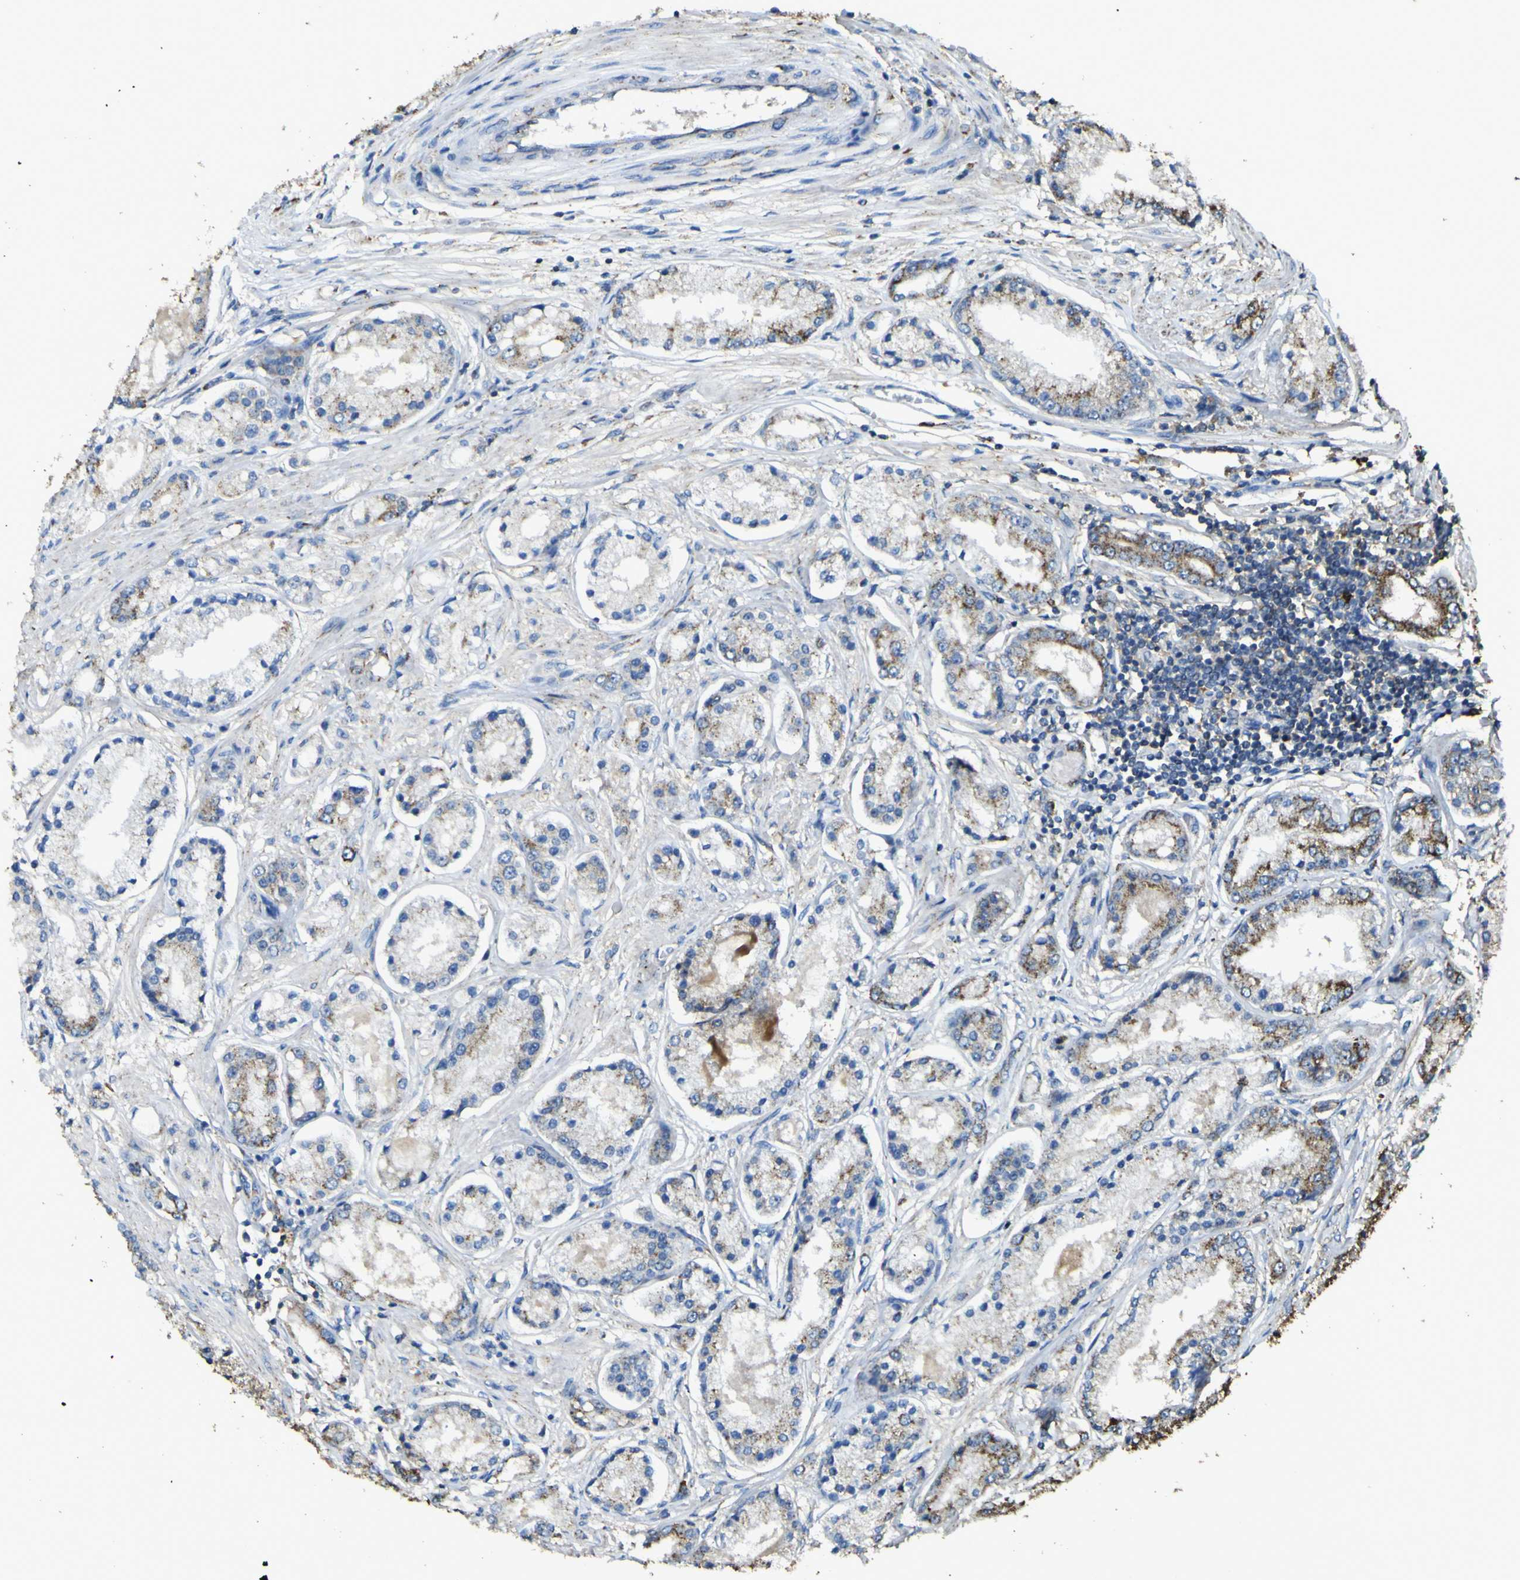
{"staining": {"intensity": "moderate", "quantity": ">75%", "location": "cytoplasmic/membranous"}, "tissue": "prostate cancer", "cell_type": "Tumor cells", "image_type": "cancer", "snomed": [{"axis": "morphology", "description": "Adenocarcinoma, High grade"}, {"axis": "topography", "description": "Prostate"}], "caption": "Immunohistochemical staining of prostate adenocarcinoma (high-grade) reveals medium levels of moderate cytoplasmic/membranous protein positivity in about >75% of tumor cells.", "gene": "ACSL3", "patient": {"sex": "male", "age": 59}}